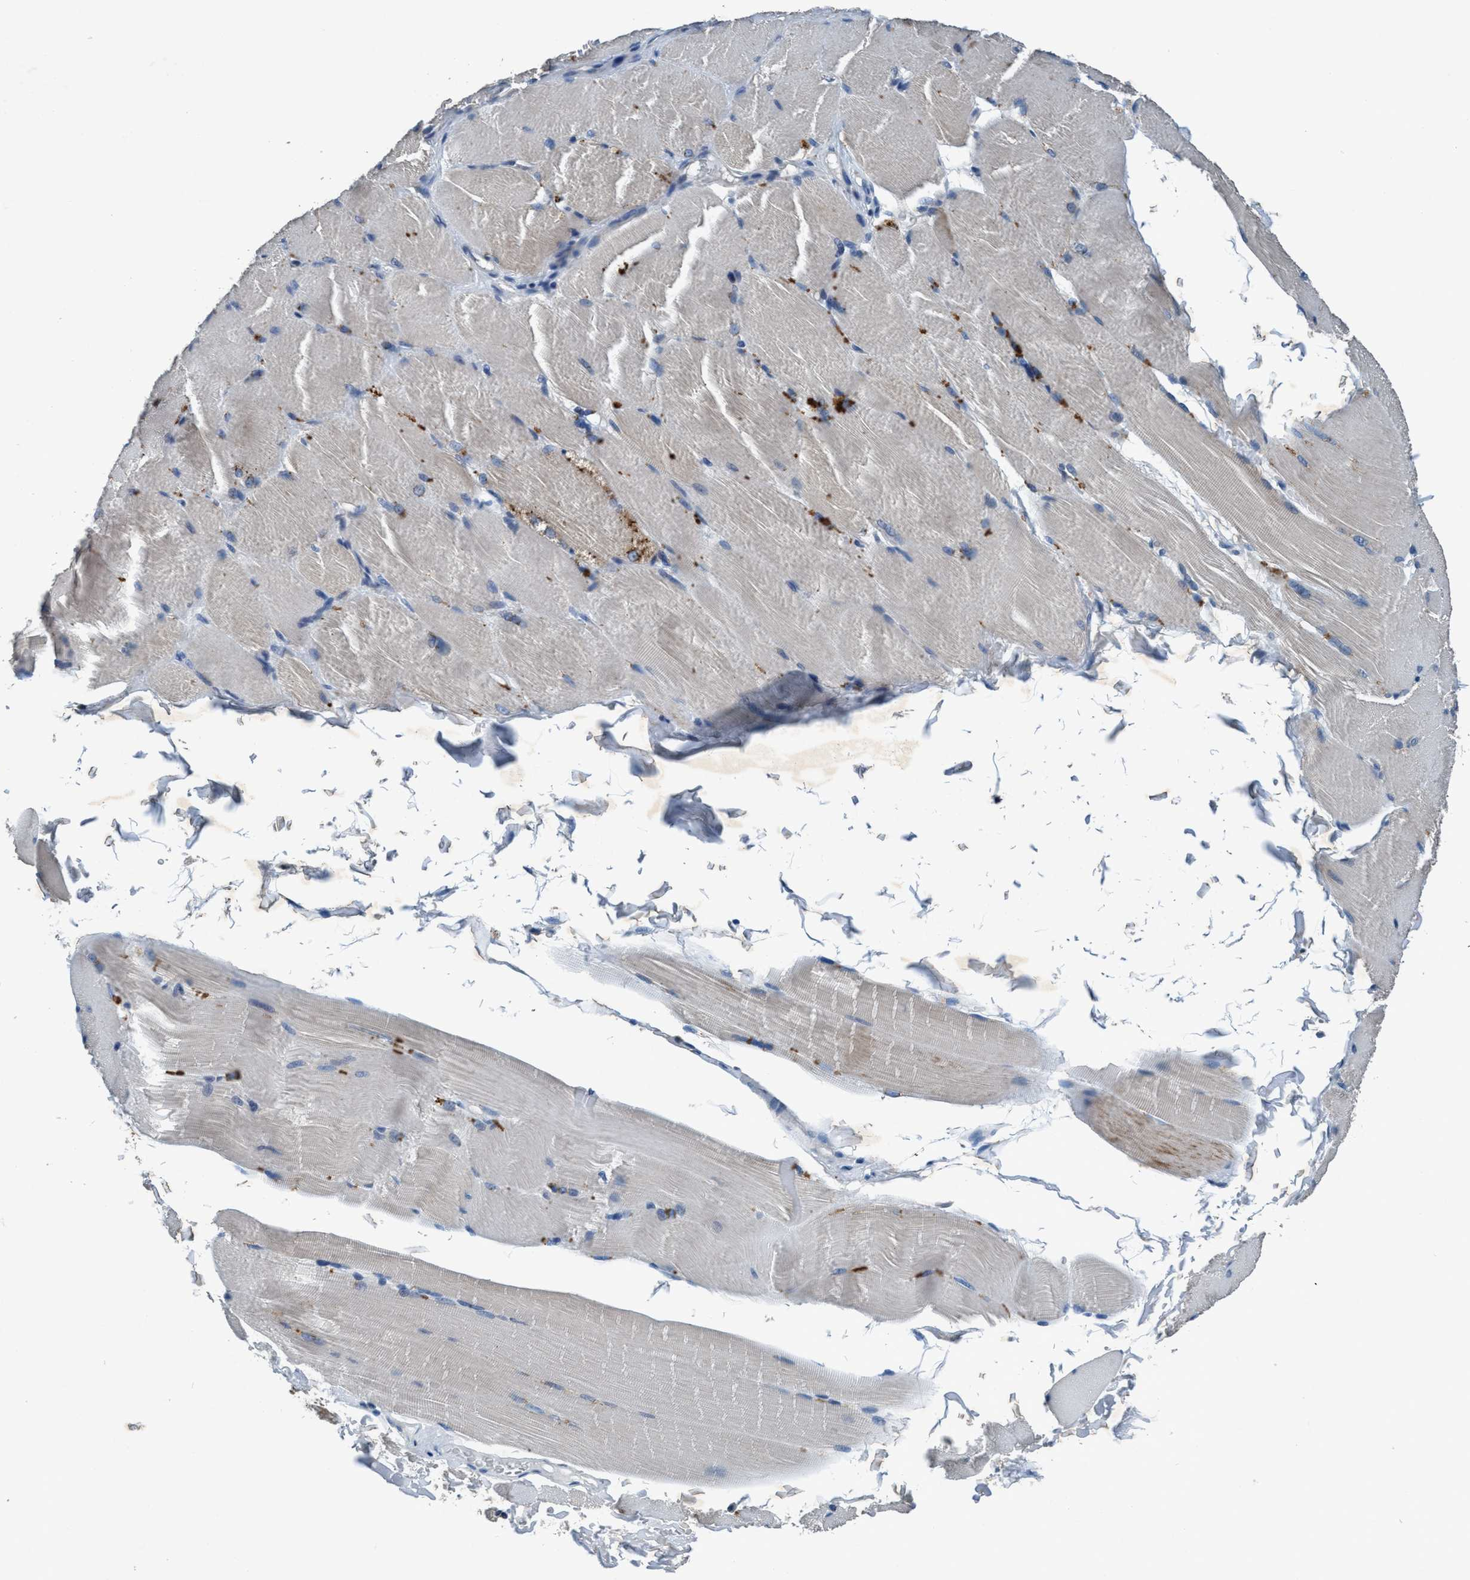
{"staining": {"intensity": "weak", "quantity": "<25%", "location": "cytoplasmic/membranous"}, "tissue": "skeletal muscle", "cell_type": "Myocytes", "image_type": "normal", "snomed": [{"axis": "morphology", "description": "Normal tissue, NOS"}, {"axis": "topography", "description": "Skin"}, {"axis": "topography", "description": "Skeletal muscle"}], "caption": "Immunohistochemistry of normal skeletal muscle demonstrates no expression in myocytes. (Immunohistochemistry (ihc), brightfield microscopy, high magnification).", "gene": "ANKFN1", "patient": {"sex": "male", "age": 83}}